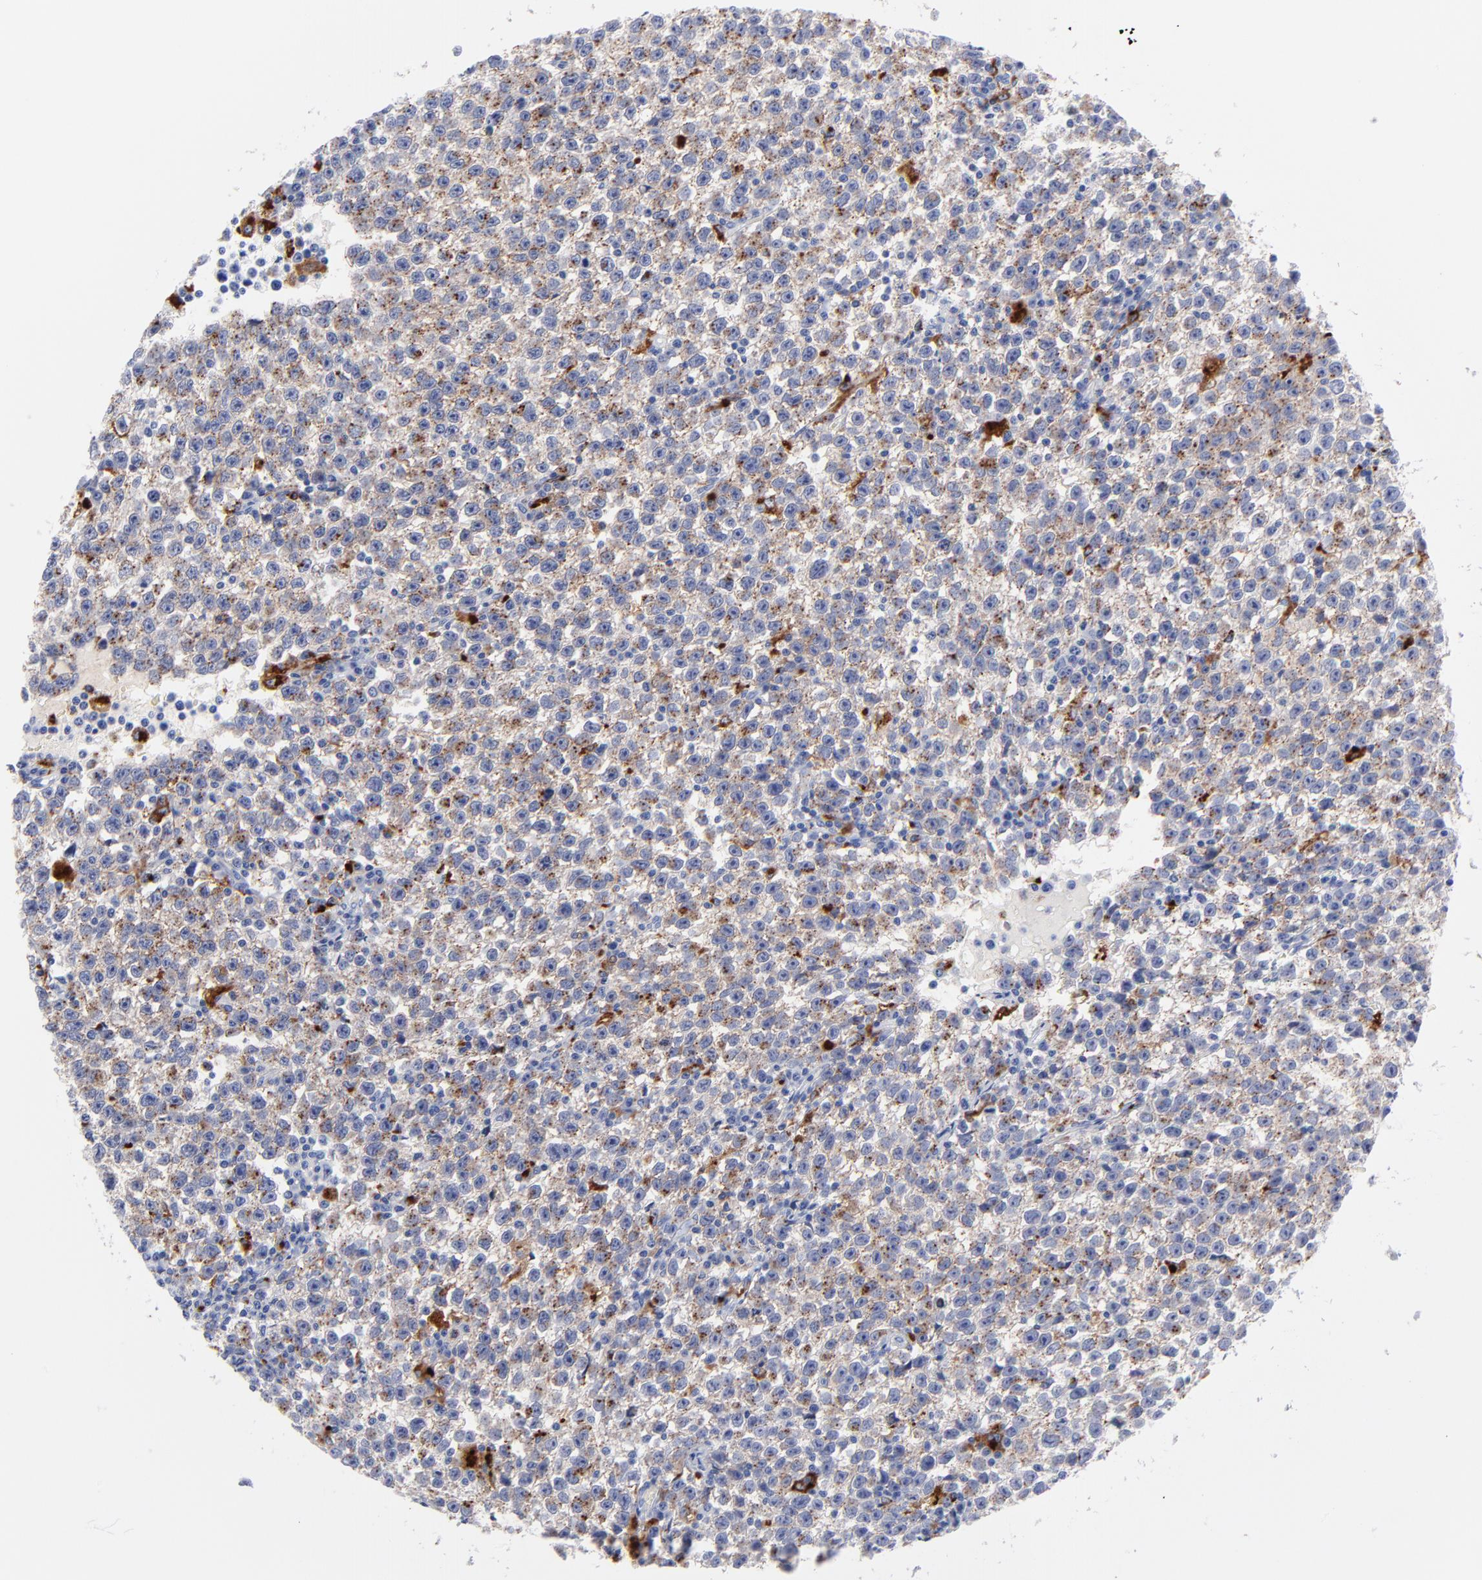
{"staining": {"intensity": "moderate", "quantity": "25%-75%", "location": "cytoplasmic/membranous"}, "tissue": "testis cancer", "cell_type": "Tumor cells", "image_type": "cancer", "snomed": [{"axis": "morphology", "description": "Seminoma, NOS"}, {"axis": "topography", "description": "Testis"}], "caption": "Immunohistochemical staining of human testis cancer (seminoma) demonstrates medium levels of moderate cytoplasmic/membranous staining in approximately 25%-75% of tumor cells.", "gene": "CPVL", "patient": {"sex": "male", "age": 35}}